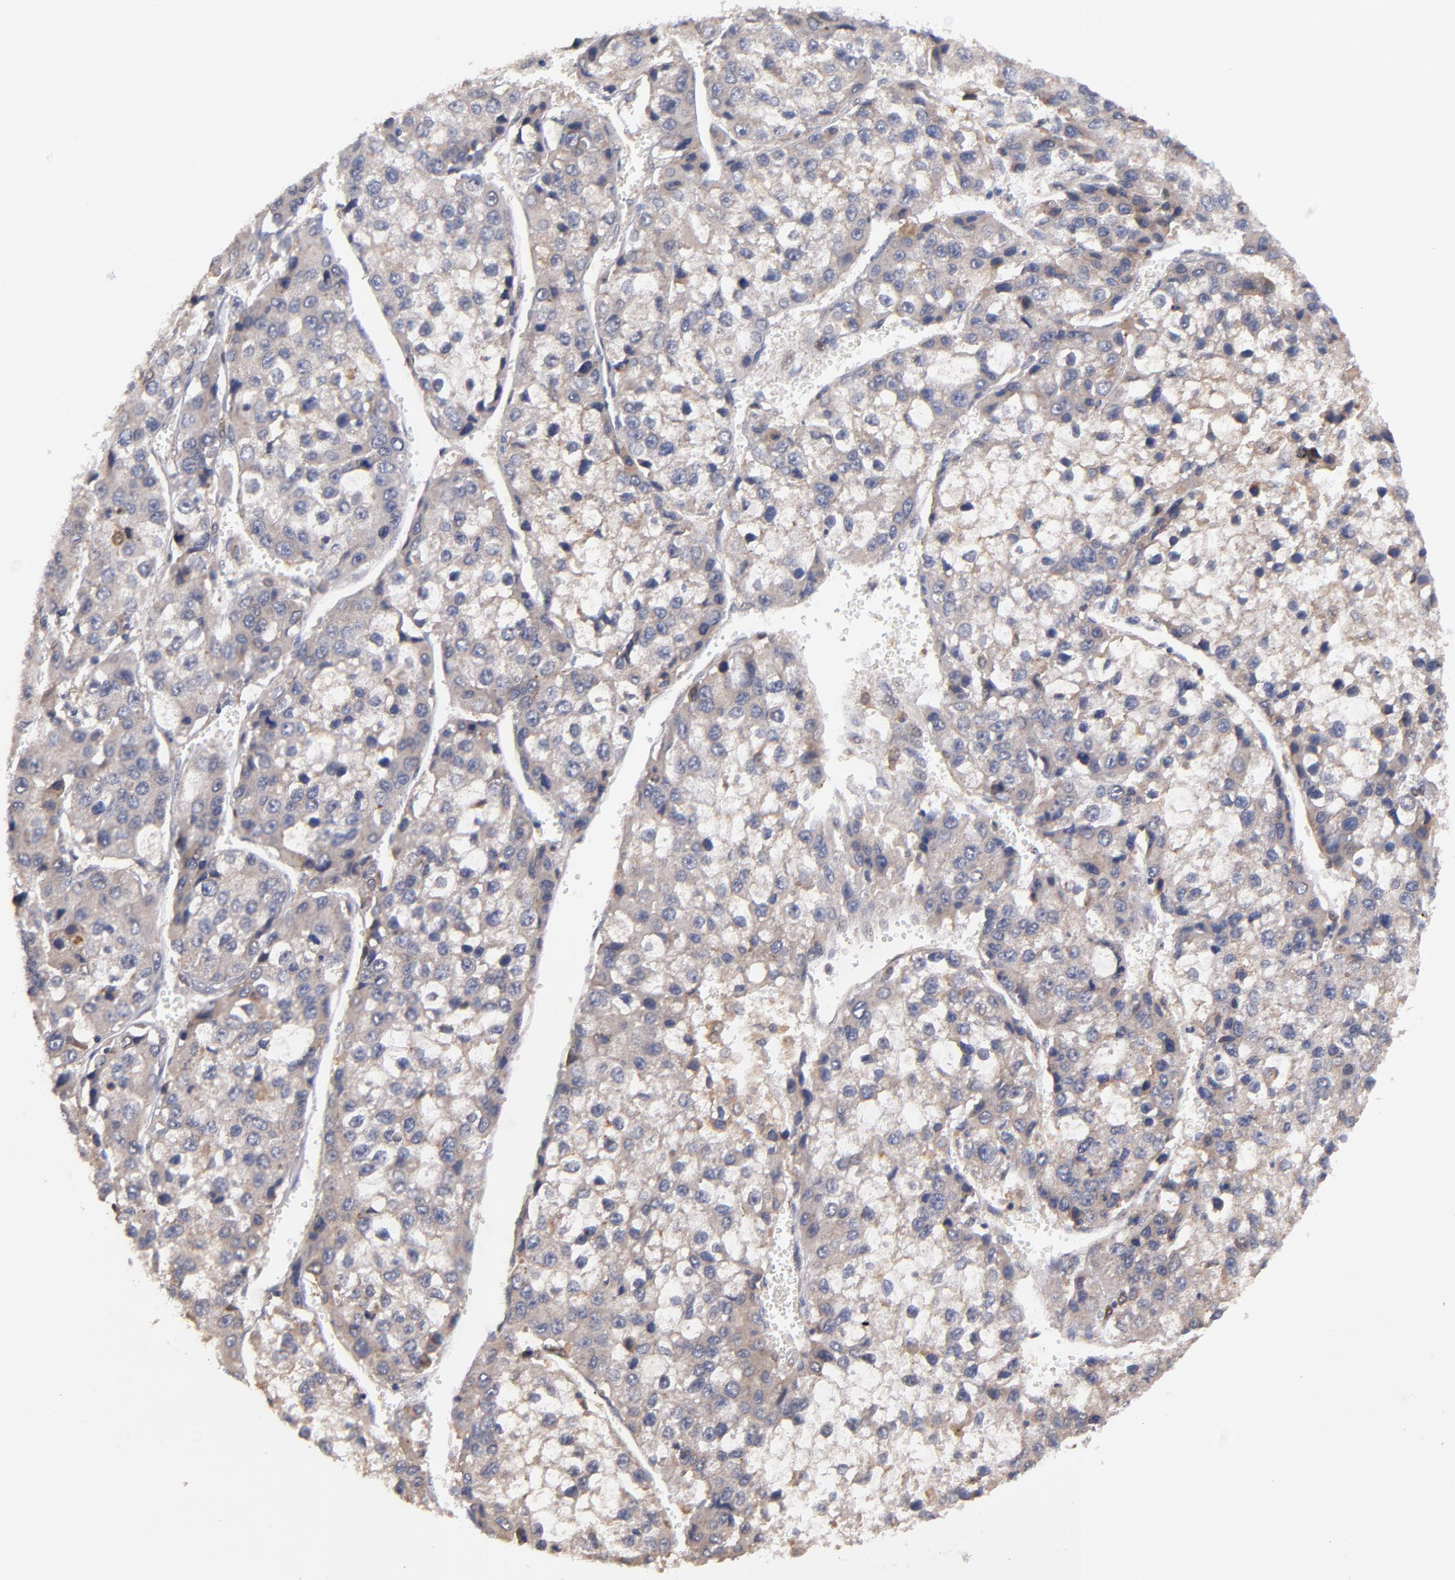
{"staining": {"intensity": "moderate", "quantity": ">75%", "location": "cytoplasmic/membranous"}, "tissue": "liver cancer", "cell_type": "Tumor cells", "image_type": "cancer", "snomed": [{"axis": "morphology", "description": "Carcinoma, Hepatocellular, NOS"}, {"axis": "topography", "description": "Liver"}], "caption": "Immunohistochemical staining of human liver cancer reveals medium levels of moderate cytoplasmic/membranous protein expression in approximately >75% of tumor cells.", "gene": "GMFG", "patient": {"sex": "female", "age": 66}}